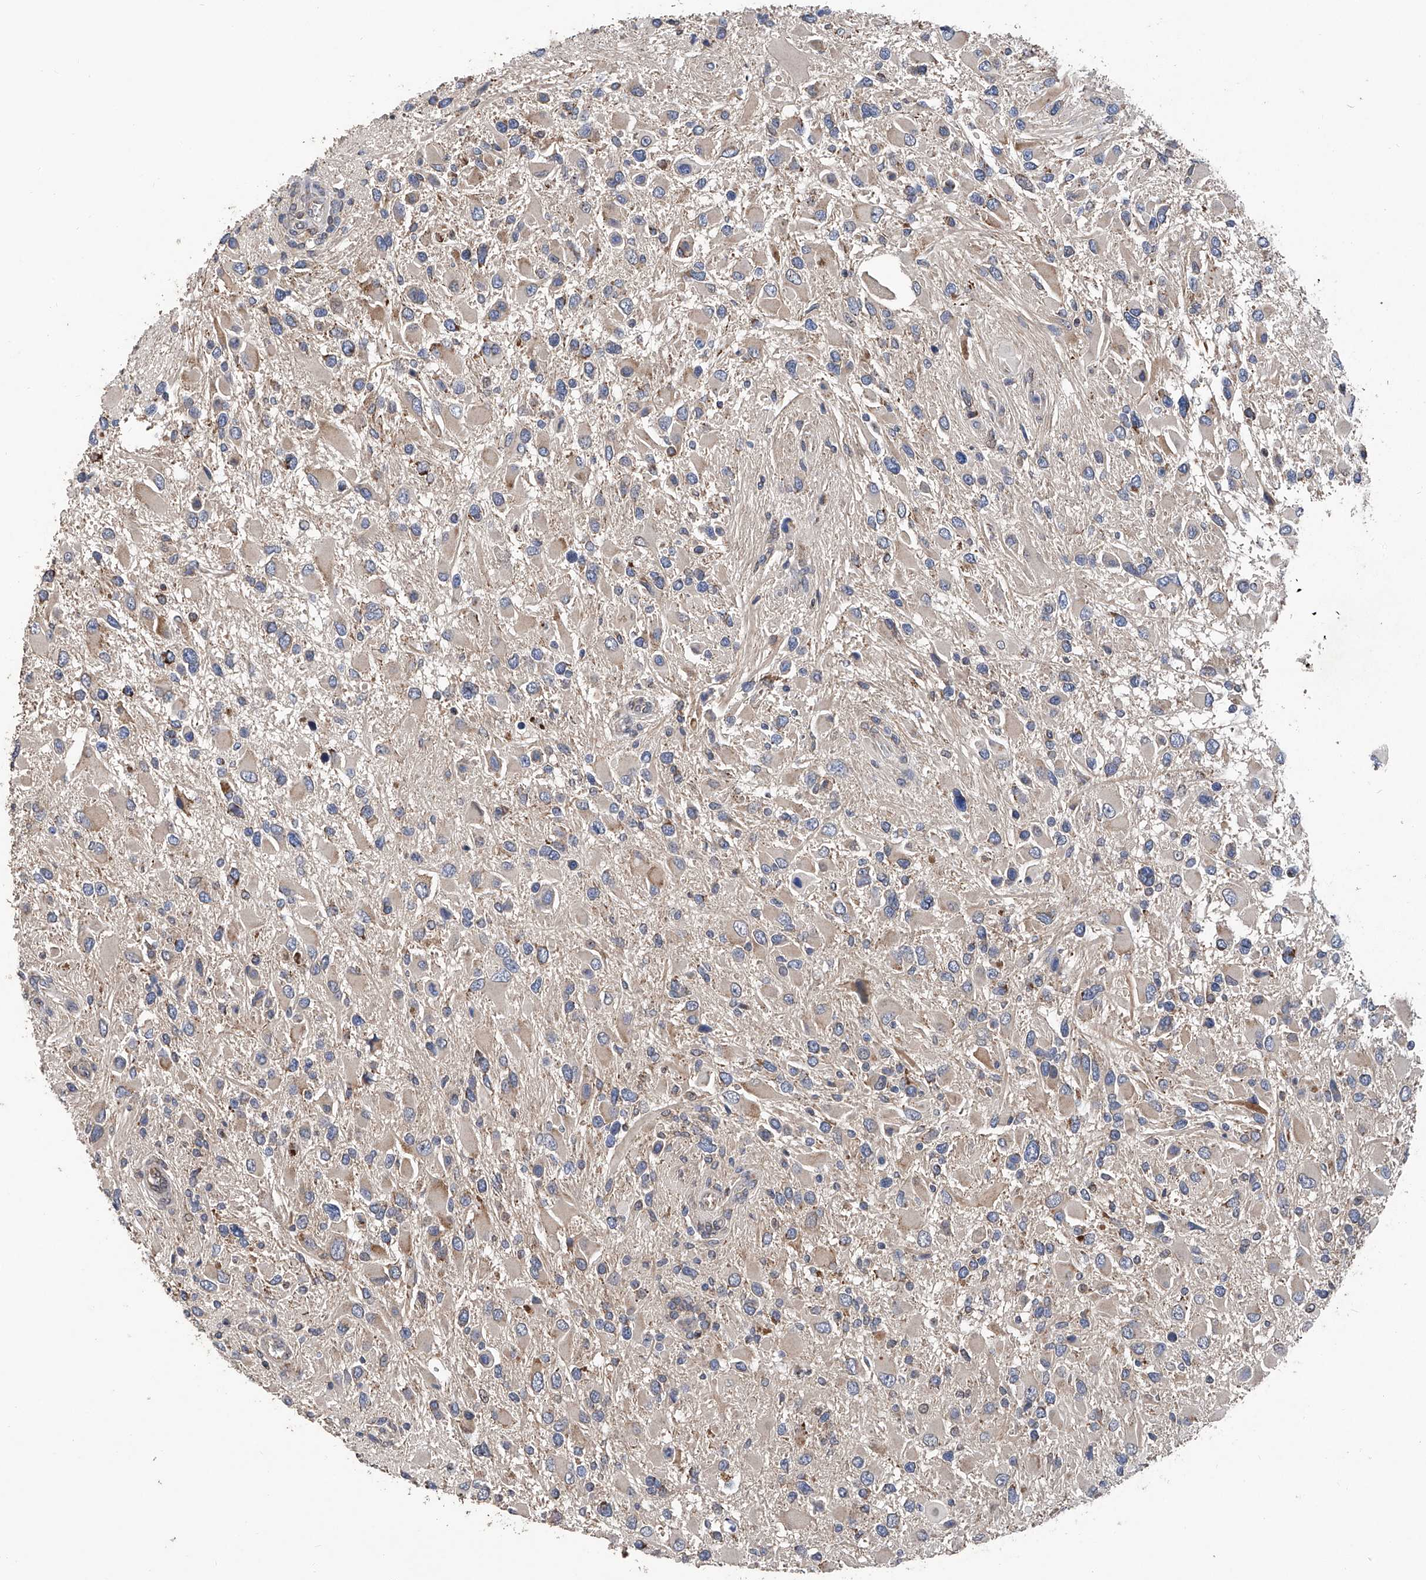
{"staining": {"intensity": "moderate", "quantity": "<25%", "location": "cytoplasmic/membranous"}, "tissue": "glioma", "cell_type": "Tumor cells", "image_type": "cancer", "snomed": [{"axis": "morphology", "description": "Glioma, malignant, High grade"}, {"axis": "topography", "description": "Brain"}], "caption": "Immunohistochemistry (DAB (3,3'-diaminobenzidine)) staining of malignant glioma (high-grade) exhibits moderate cytoplasmic/membranous protein expression in approximately <25% of tumor cells.", "gene": "BCKDHB", "patient": {"sex": "male", "age": 53}}